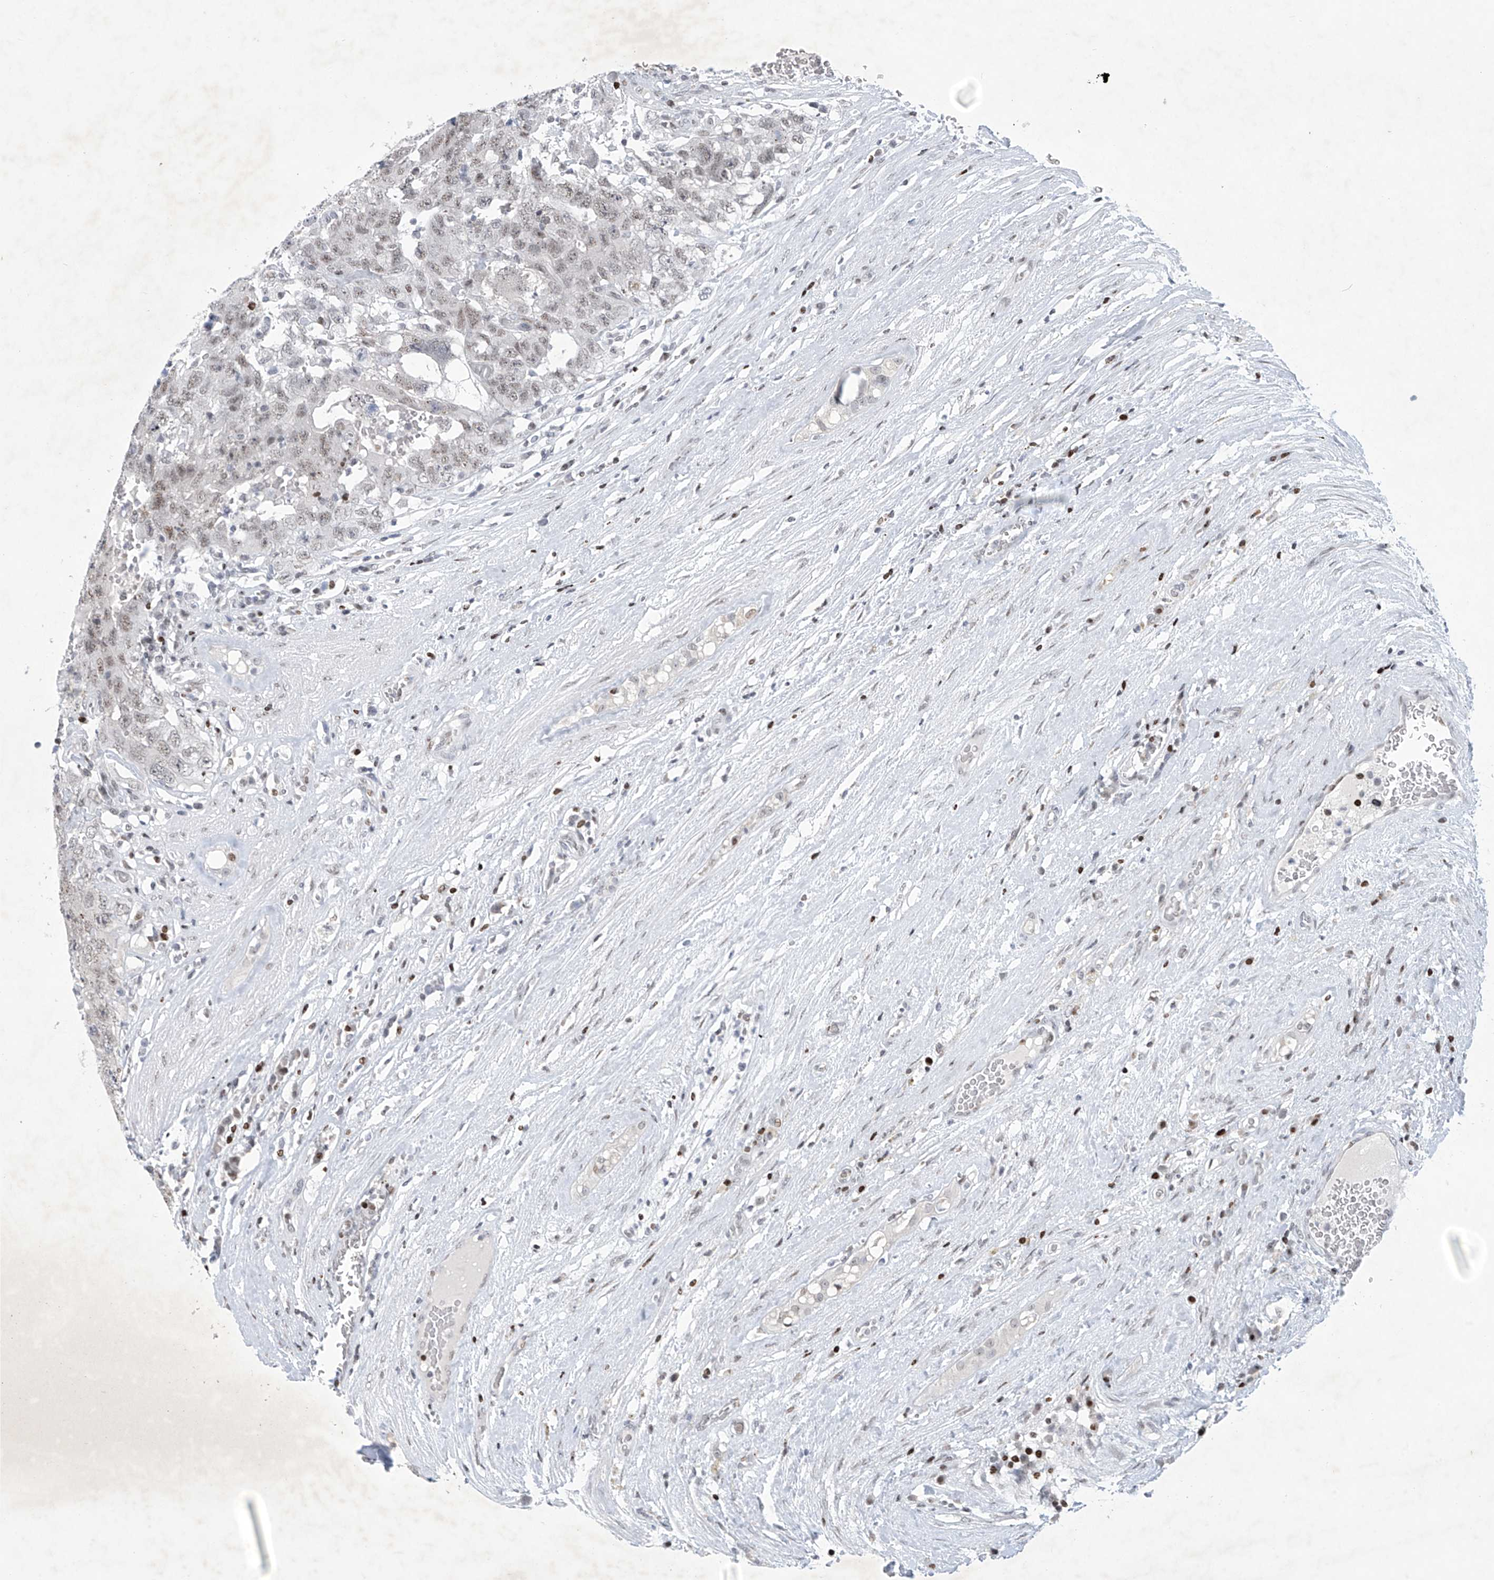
{"staining": {"intensity": "weak", "quantity": ">75%", "location": "nuclear"}, "tissue": "testis cancer", "cell_type": "Tumor cells", "image_type": "cancer", "snomed": [{"axis": "morphology", "description": "Carcinoma, Embryonal, NOS"}, {"axis": "topography", "description": "Testis"}], "caption": "Immunohistochemistry (IHC) photomicrograph of neoplastic tissue: embryonal carcinoma (testis) stained using immunohistochemistry displays low levels of weak protein expression localized specifically in the nuclear of tumor cells, appearing as a nuclear brown color.", "gene": "RFX7", "patient": {"sex": "male", "age": 26}}